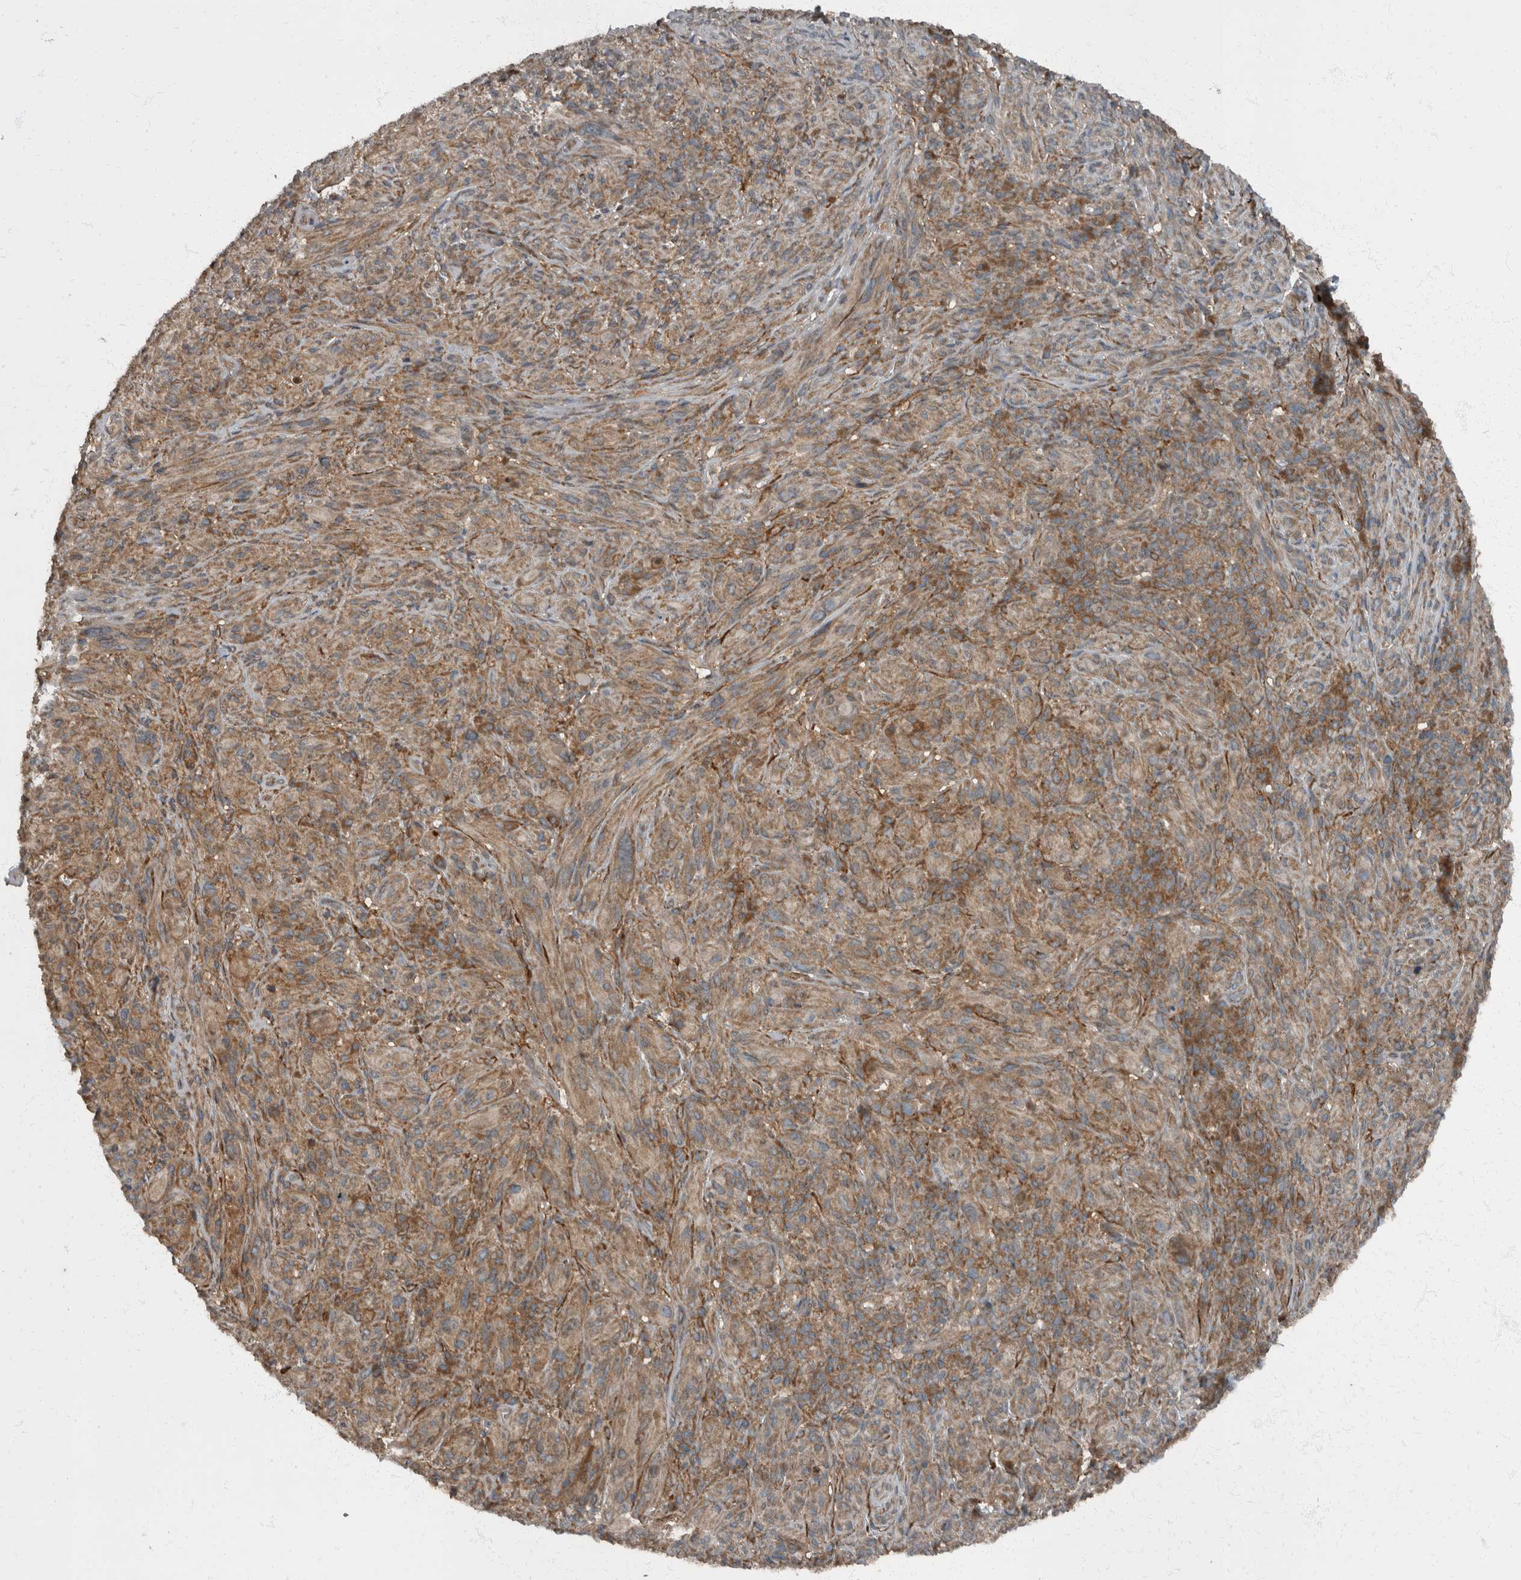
{"staining": {"intensity": "moderate", "quantity": ">75%", "location": "cytoplasmic/membranous"}, "tissue": "melanoma", "cell_type": "Tumor cells", "image_type": "cancer", "snomed": [{"axis": "morphology", "description": "Malignant melanoma, NOS"}, {"axis": "topography", "description": "Skin of head"}], "caption": "An immunohistochemistry micrograph of tumor tissue is shown. Protein staining in brown labels moderate cytoplasmic/membranous positivity in malignant melanoma within tumor cells.", "gene": "RABGGTB", "patient": {"sex": "male", "age": 96}}